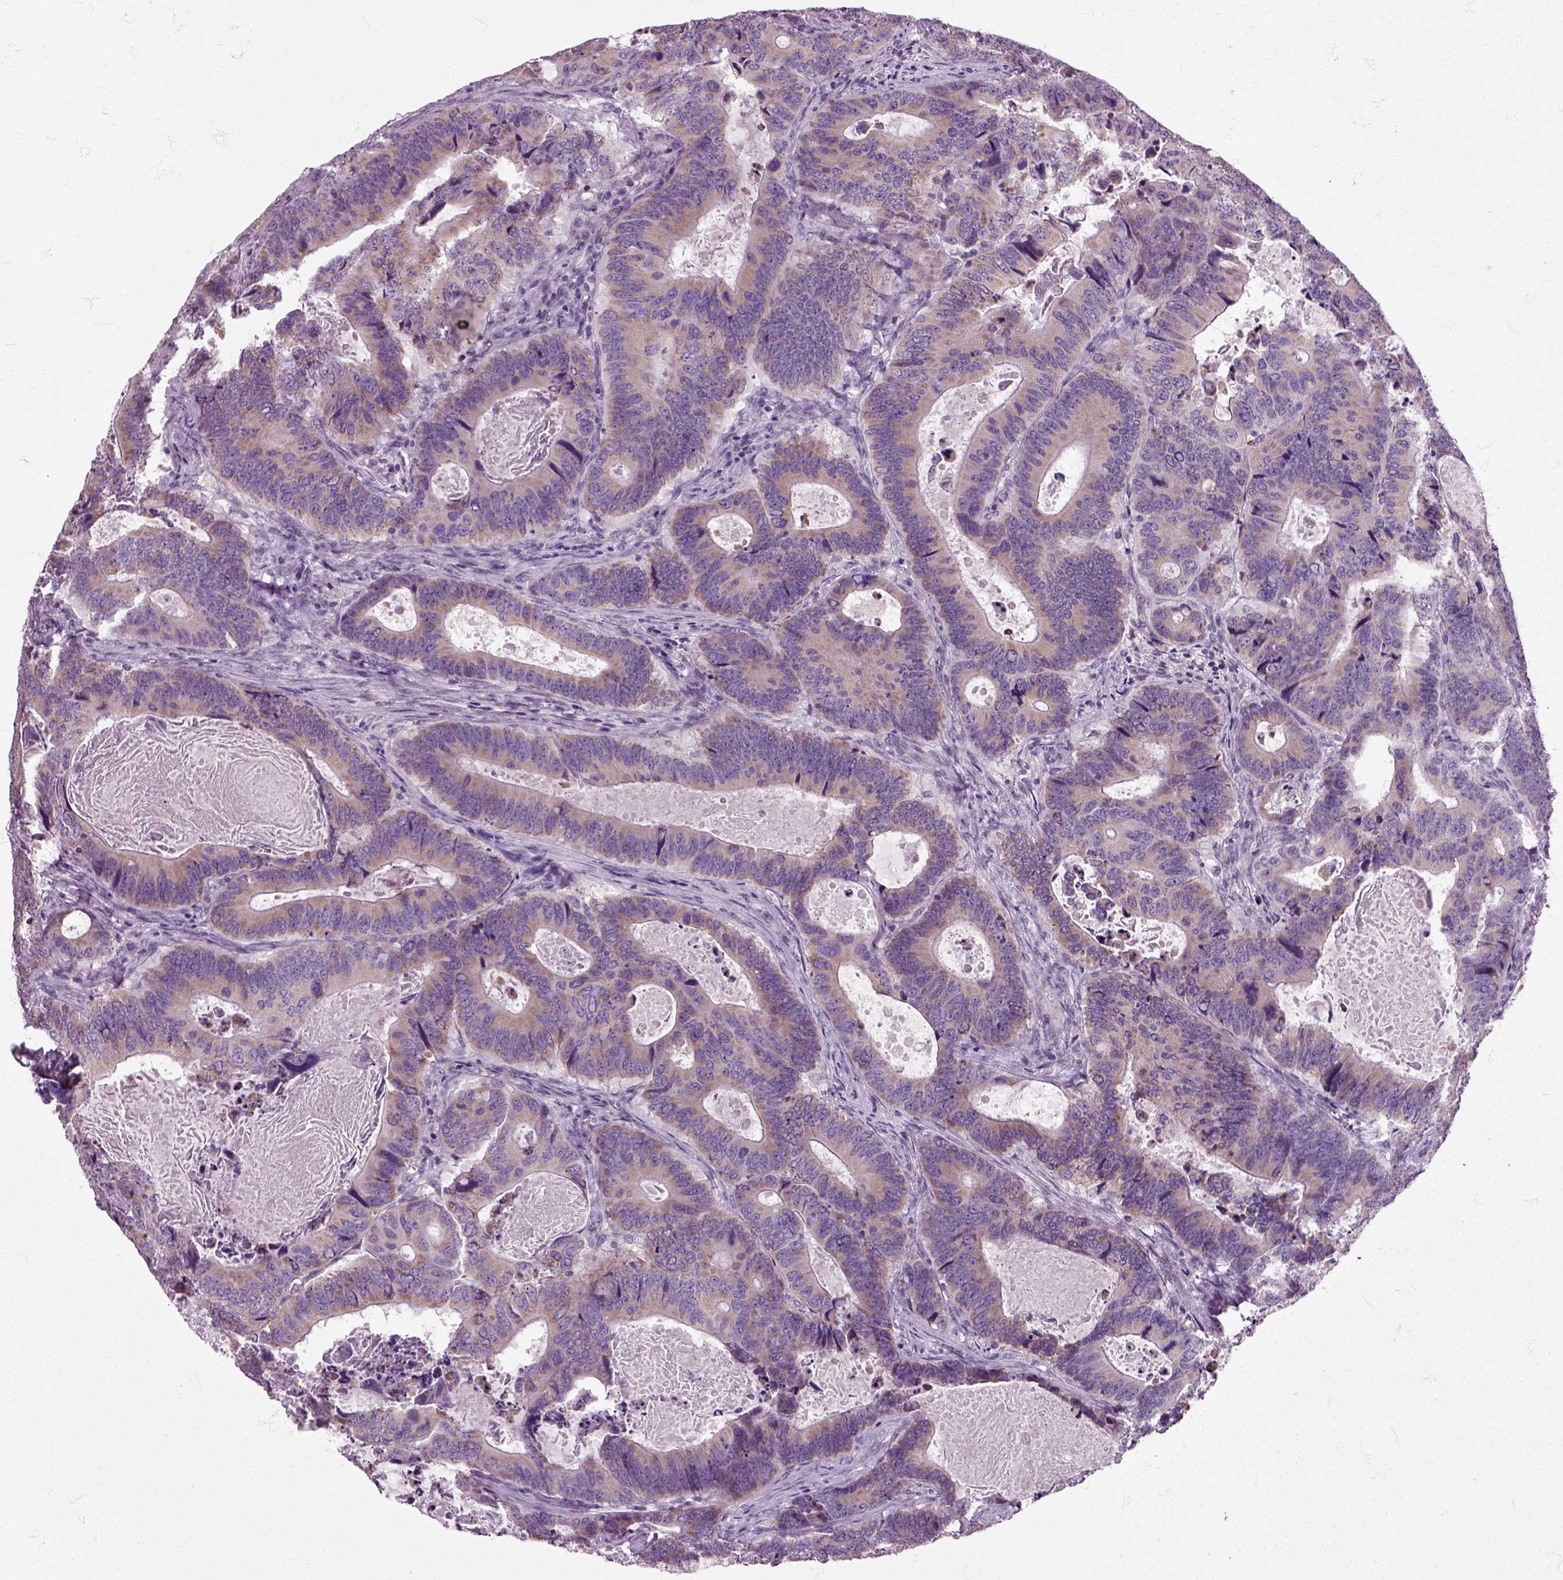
{"staining": {"intensity": "weak", "quantity": "25%-75%", "location": "cytoplasmic/membranous"}, "tissue": "colorectal cancer", "cell_type": "Tumor cells", "image_type": "cancer", "snomed": [{"axis": "morphology", "description": "Adenocarcinoma, NOS"}, {"axis": "topography", "description": "Colon"}], "caption": "This micrograph displays IHC staining of human colorectal adenocarcinoma, with low weak cytoplasmic/membranous positivity in about 25%-75% of tumor cells.", "gene": "HSPA2", "patient": {"sex": "female", "age": 82}}